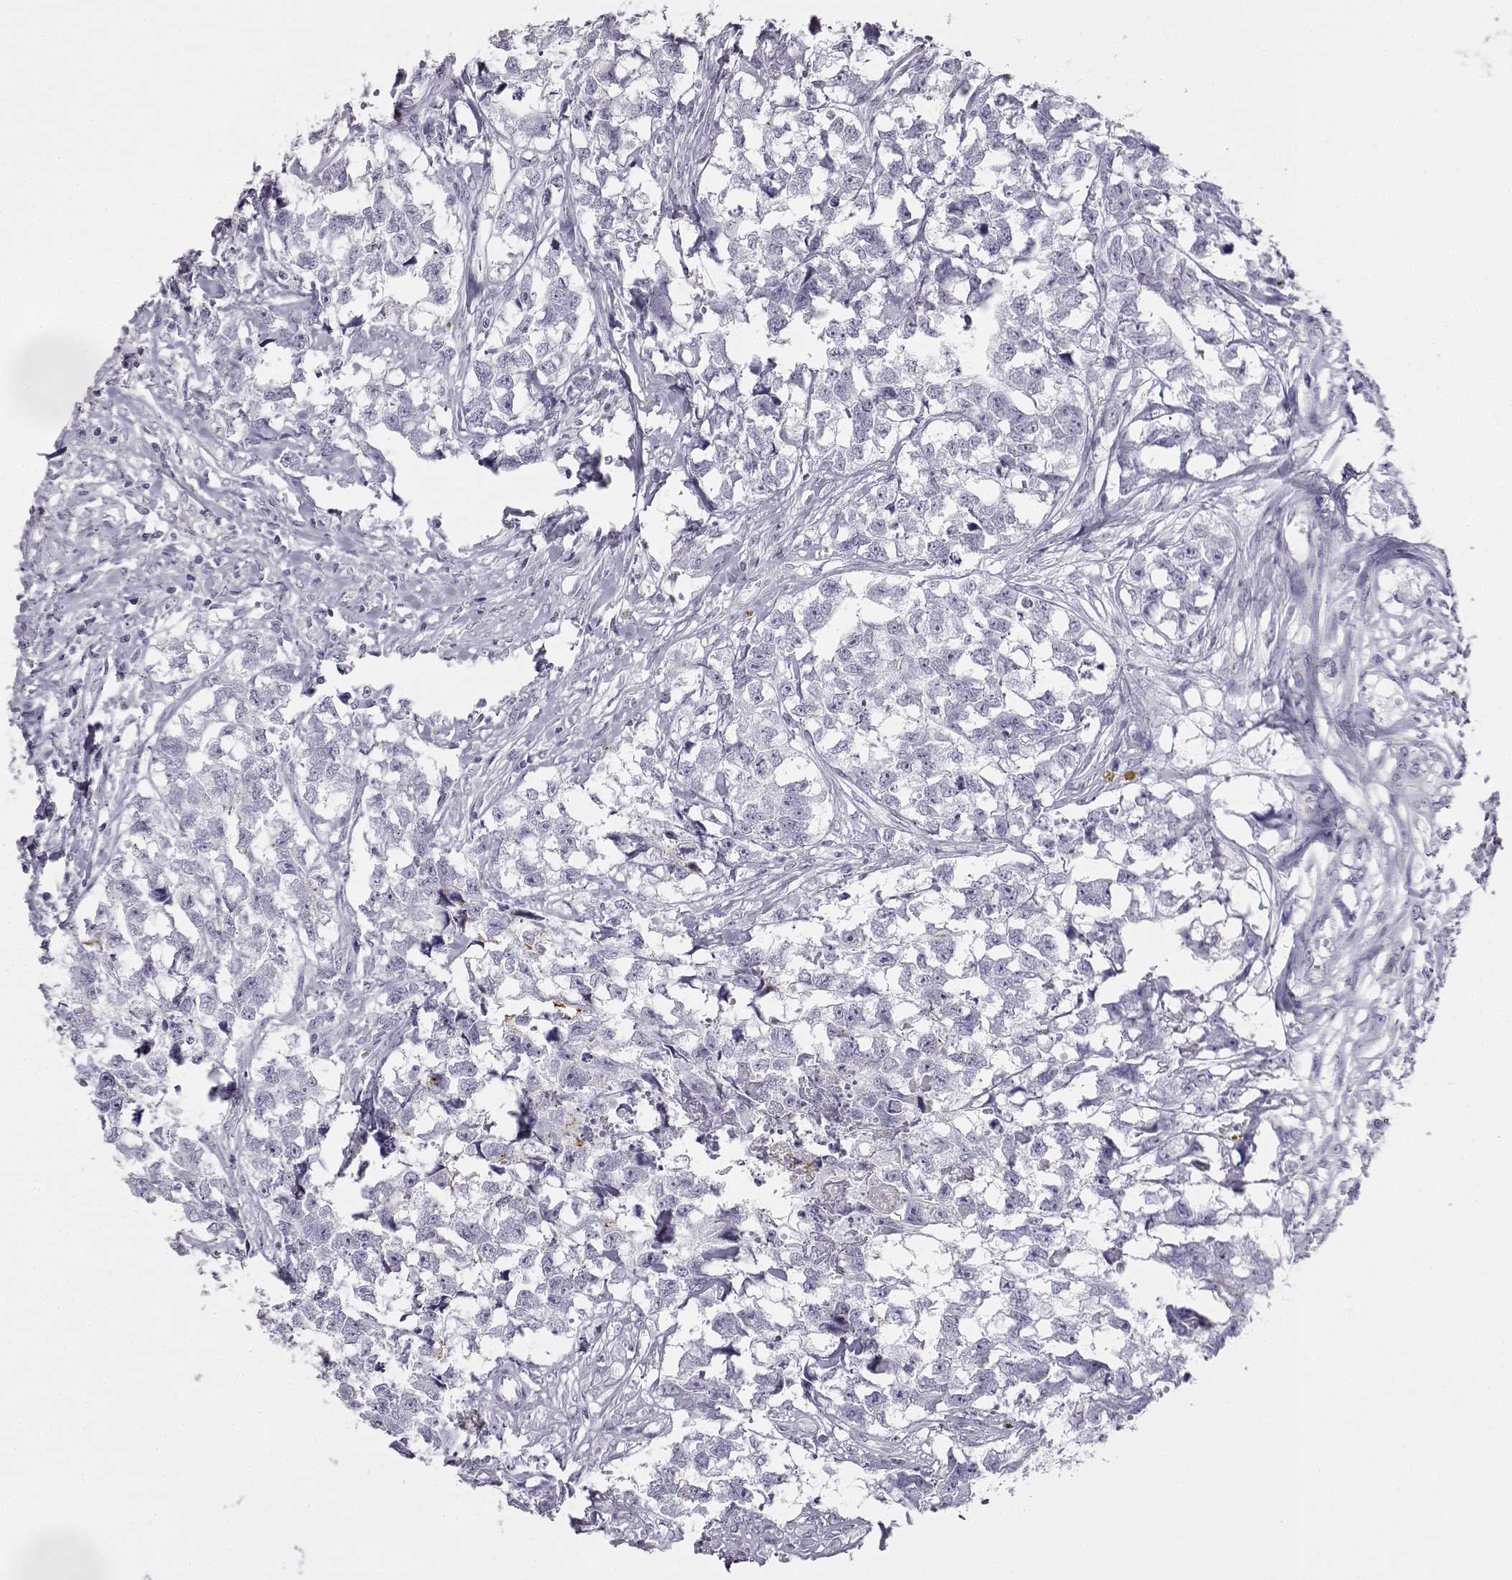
{"staining": {"intensity": "negative", "quantity": "none", "location": "none"}, "tissue": "testis cancer", "cell_type": "Tumor cells", "image_type": "cancer", "snomed": [{"axis": "morphology", "description": "Carcinoma, Embryonal, NOS"}, {"axis": "morphology", "description": "Teratoma, malignant, NOS"}, {"axis": "topography", "description": "Testis"}], "caption": "Immunohistochemical staining of human embryonal carcinoma (testis) displays no significant staining in tumor cells.", "gene": "VGF", "patient": {"sex": "male", "age": 44}}